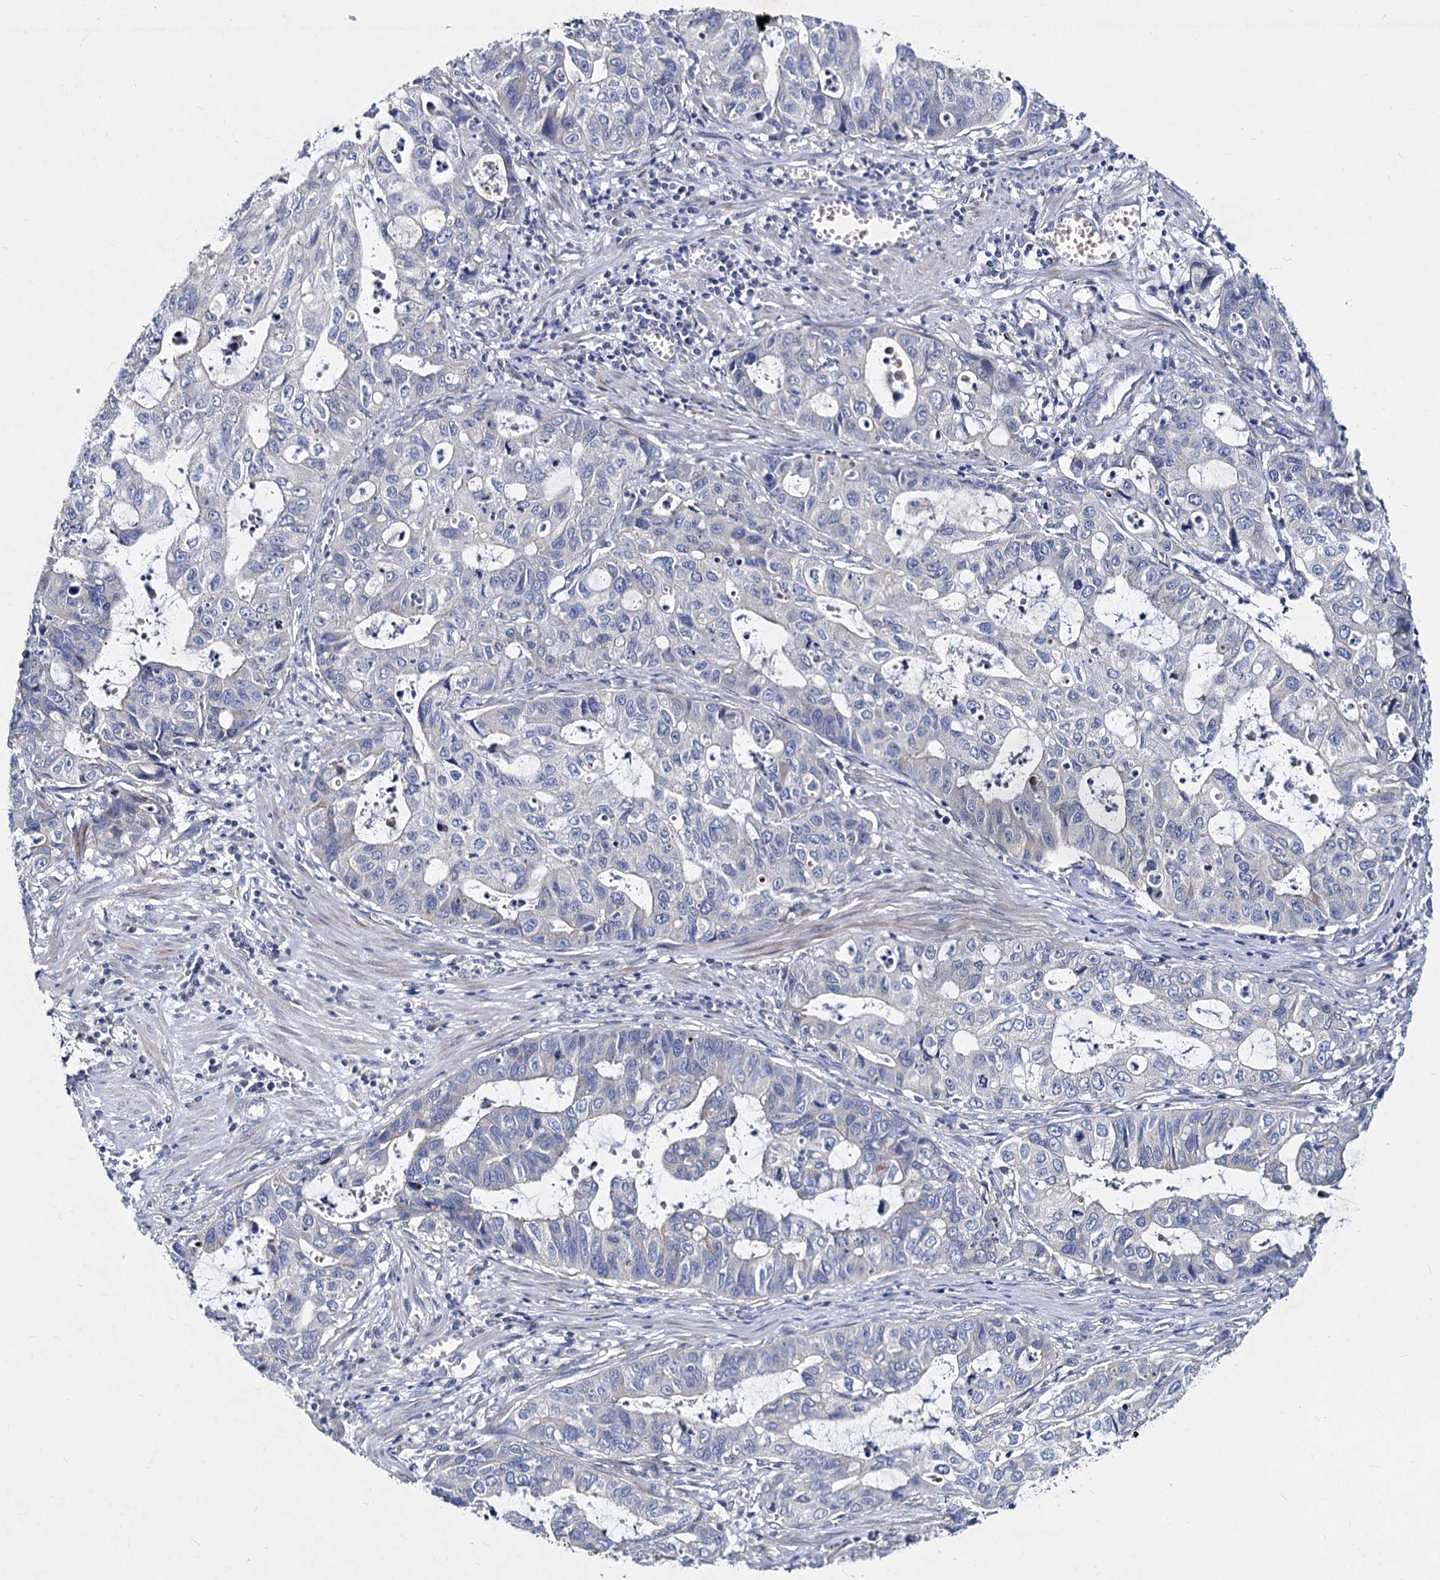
{"staining": {"intensity": "negative", "quantity": "none", "location": "none"}, "tissue": "stomach cancer", "cell_type": "Tumor cells", "image_type": "cancer", "snomed": [{"axis": "morphology", "description": "Adenocarcinoma, NOS"}, {"axis": "topography", "description": "Stomach, upper"}], "caption": "This is an IHC image of stomach cancer. There is no expression in tumor cells.", "gene": "AGBL4", "patient": {"sex": "female", "age": 52}}